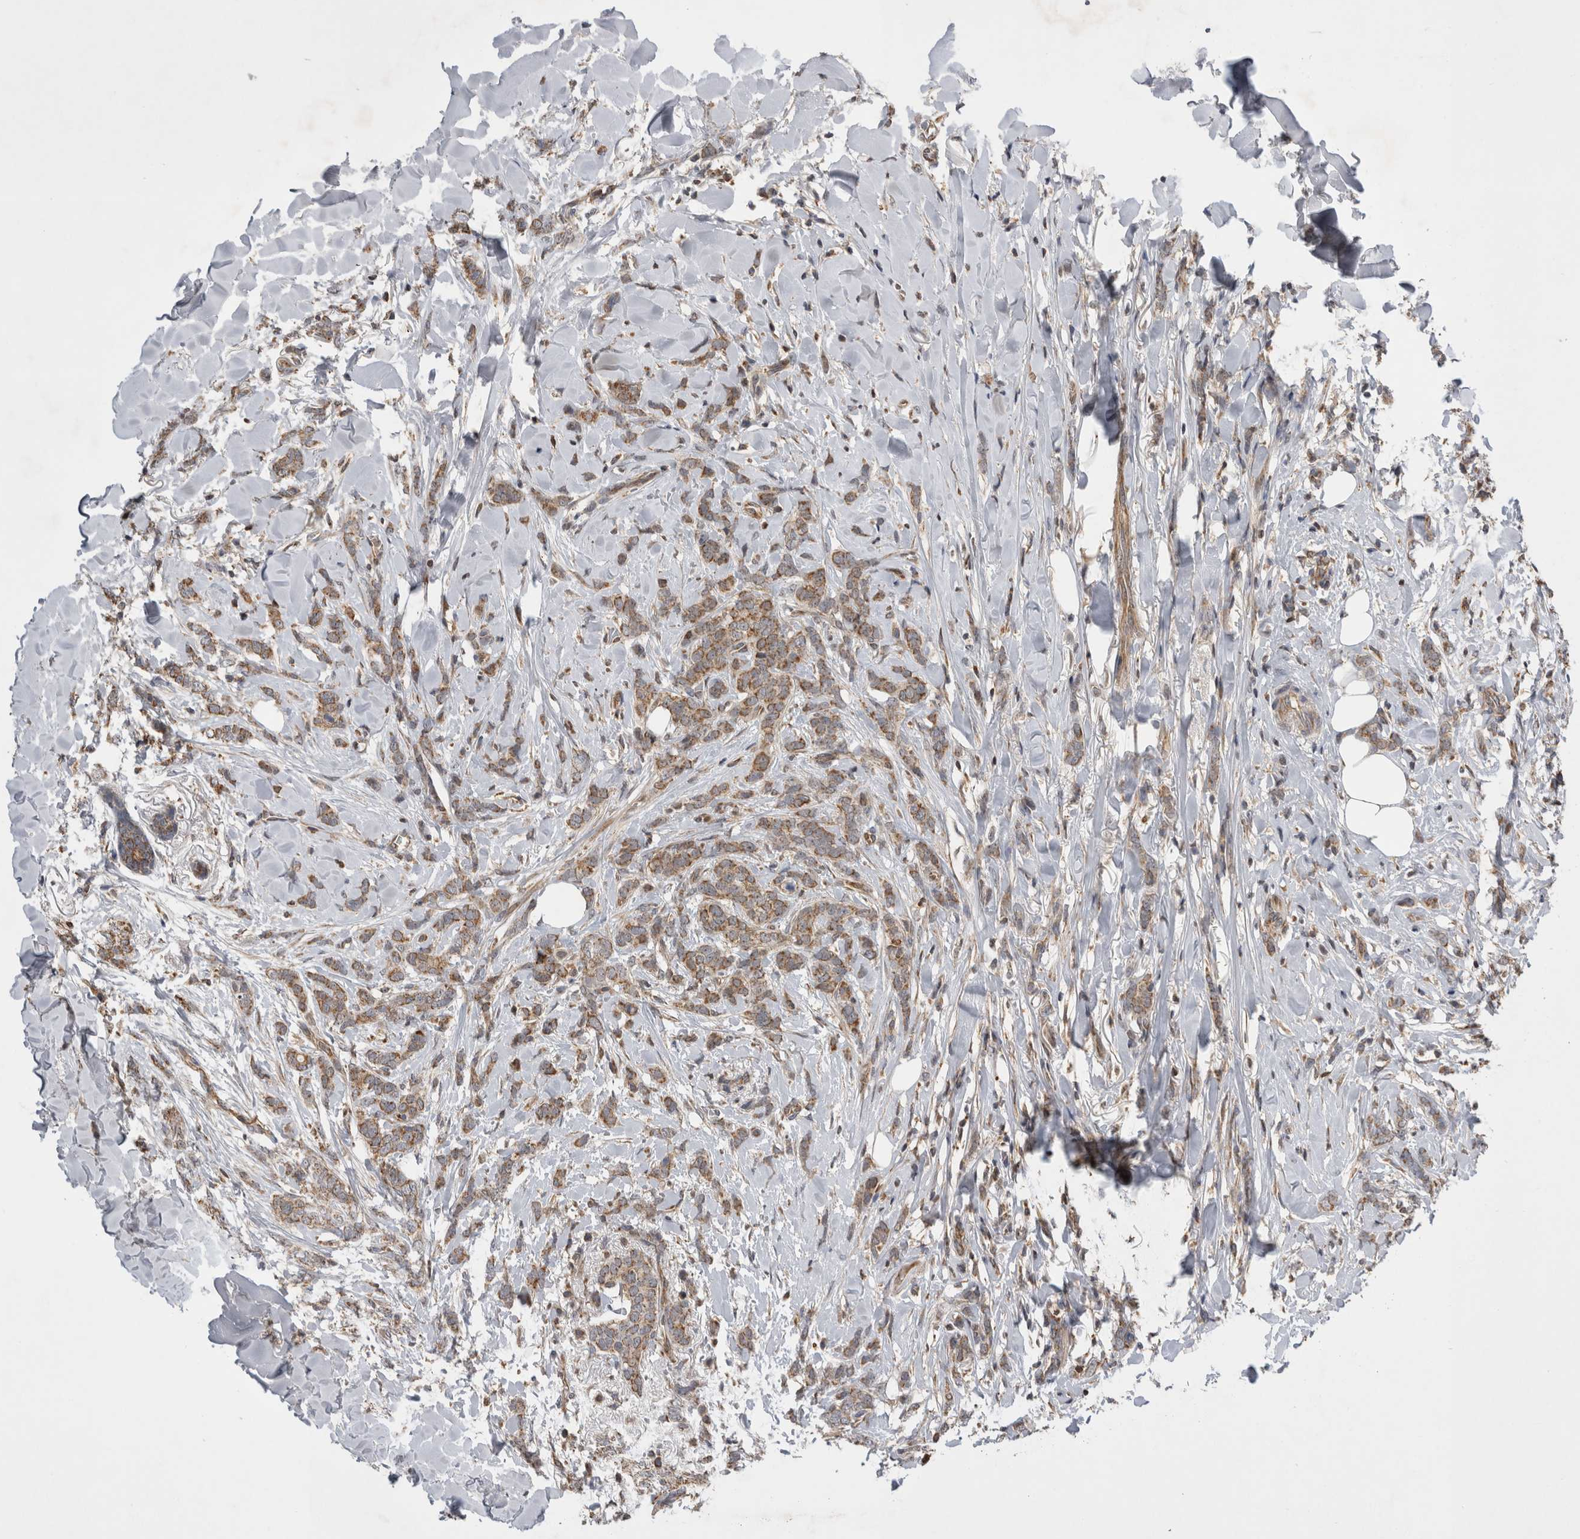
{"staining": {"intensity": "moderate", "quantity": "25%-75%", "location": "cytoplasmic/membranous"}, "tissue": "breast cancer", "cell_type": "Tumor cells", "image_type": "cancer", "snomed": [{"axis": "morphology", "description": "Lobular carcinoma"}, {"axis": "topography", "description": "Skin"}, {"axis": "topography", "description": "Breast"}], "caption": "This photomicrograph demonstrates immunohistochemistry staining of human breast cancer, with medium moderate cytoplasmic/membranous staining in approximately 25%-75% of tumor cells.", "gene": "KCNIP1", "patient": {"sex": "female", "age": 46}}